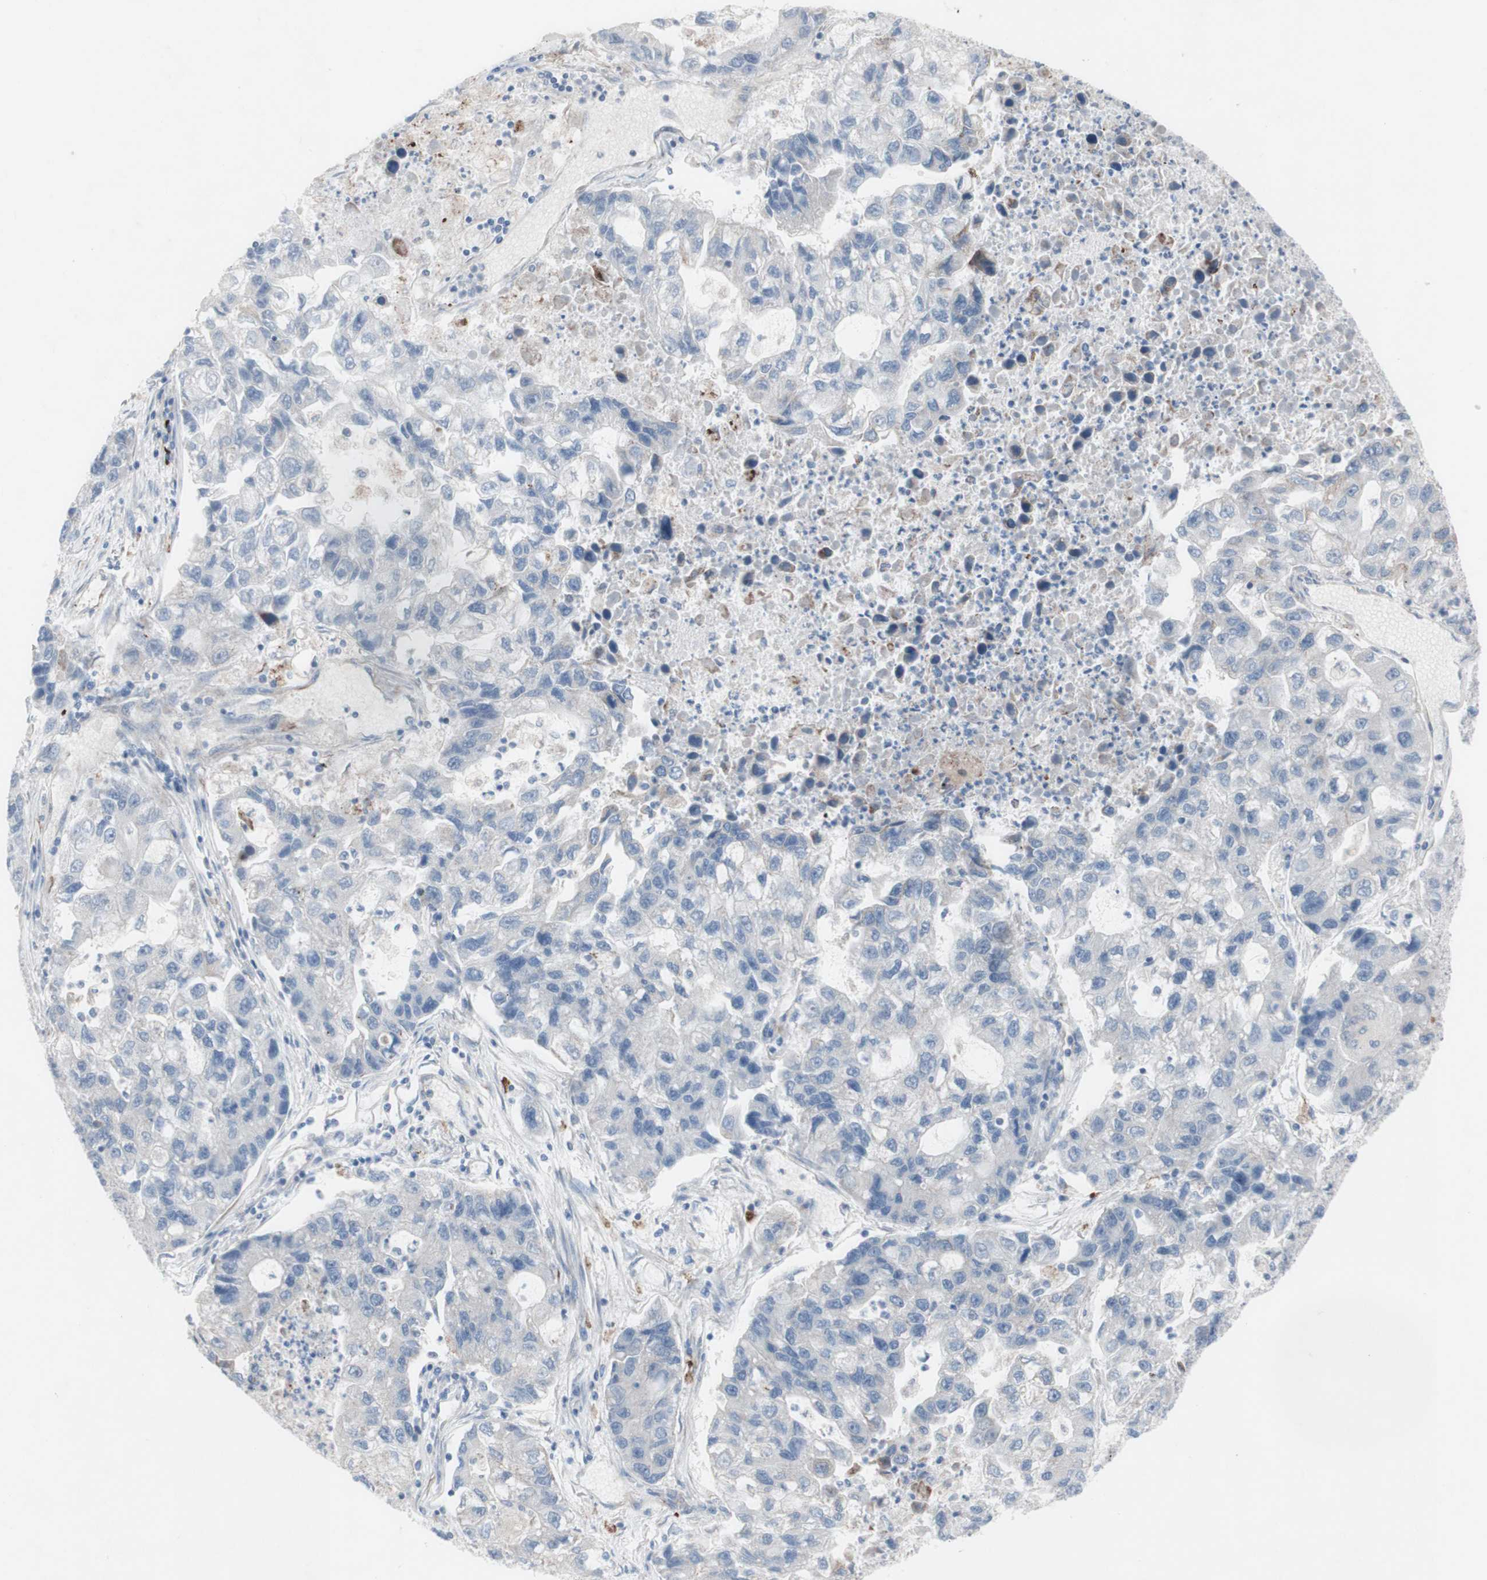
{"staining": {"intensity": "negative", "quantity": "none", "location": "none"}, "tissue": "lung cancer", "cell_type": "Tumor cells", "image_type": "cancer", "snomed": [{"axis": "morphology", "description": "Adenocarcinoma, NOS"}, {"axis": "topography", "description": "Lung"}], "caption": "Tumor cells are negative for brown protein staining in lung cancer.", "gene": "AGPAT5", "patient": {"sex": "female", "age": 51}}